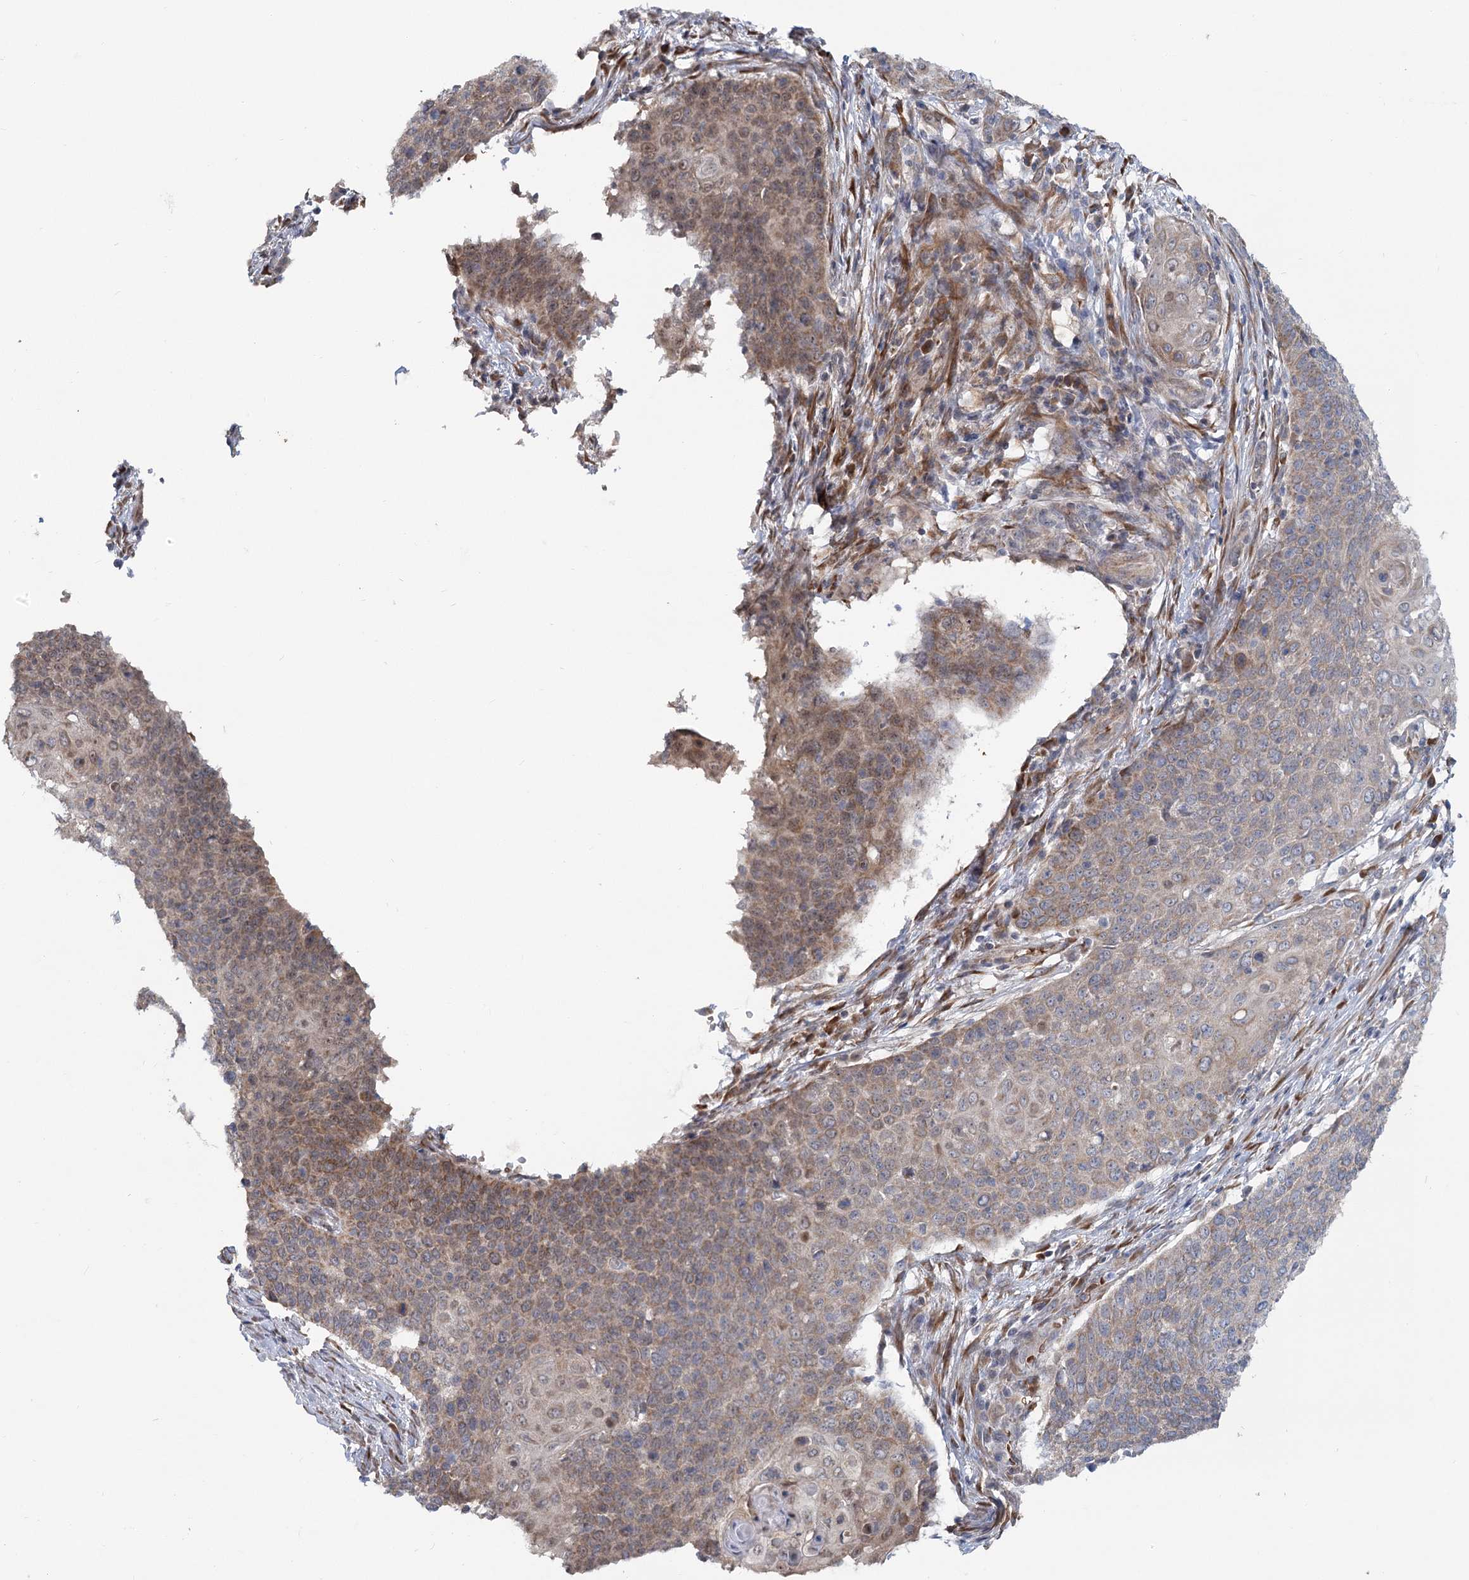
{"staining": {"intensity": "moderate", "quantity": "25%-75%", "location": "cytoplasmic/membranous"}, "tissue": "cervical cancer", "cell_type": "Tumor cells", "image_type": "cancer", "snomed": [{"axis": "morphology", "description": "Squamous cell carcinoma, NOS"}, {"axis": "topography", "description": "Cervix"}], "caption": "Cervical cancer stained for a protein (brown) shows moderate cytoplasmic/membranous positive positivity in about 25%-75% of tumor cells.", "gene": "CIB4", "patient": {"sex": "female", "age": 39}}